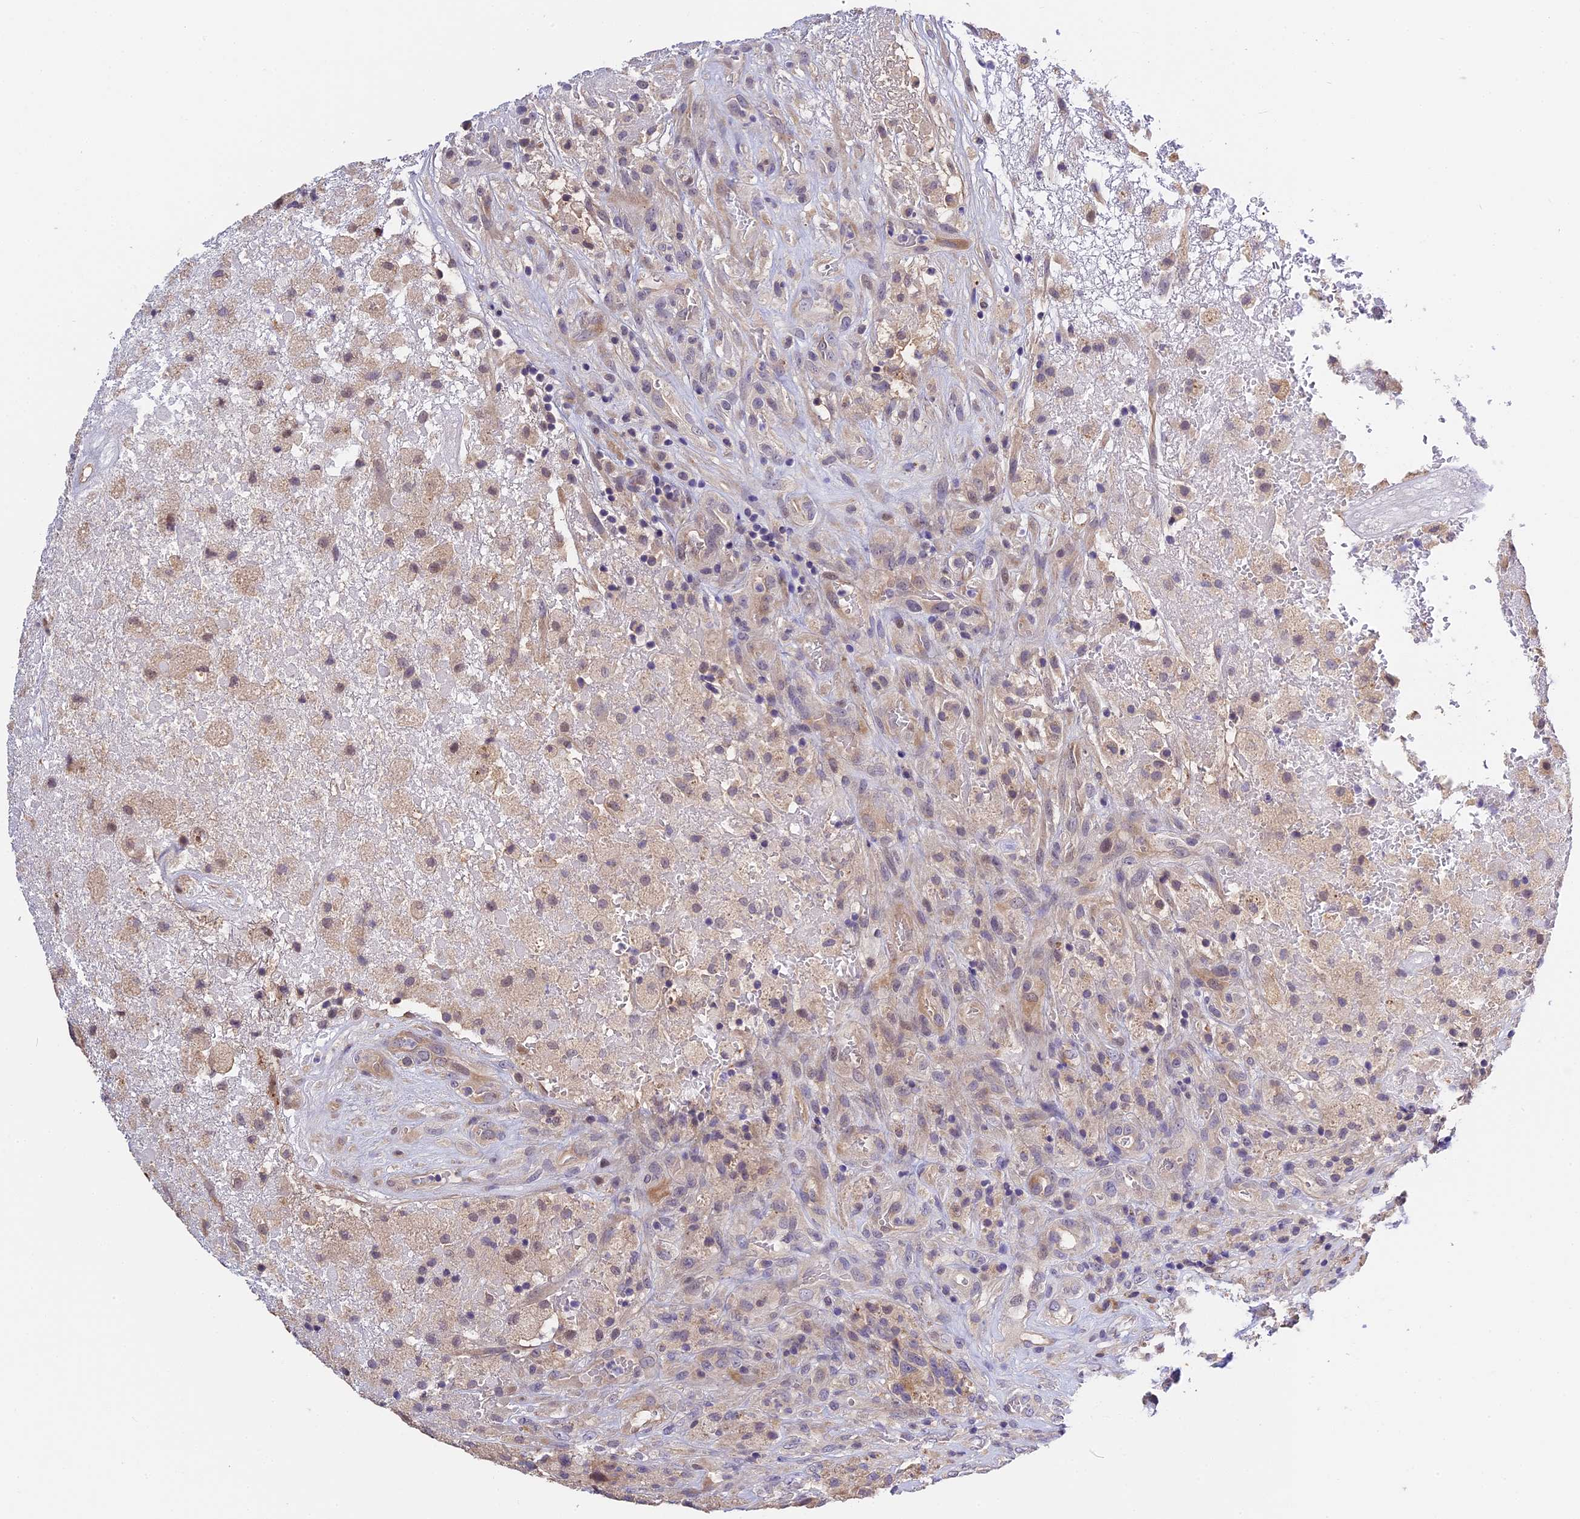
{"staining": {"intensity": "weak", "quantity": "<25%", "location": "cytoplasmic/membranous"}, "tissue": "glioma", "cell_type": "Tumor cells", "image_type": "cancer", "snomed": [{"axis": "morphology", "description": "Glioma, malignant, High grade"}, {"axis": "topography", "description": "Brain"}], "caption": "The immunohistochemistry (IHC) micrograph has no significant expression in tumor cells of malignant high-grade glioma tissue.", "gene": "BSCL2", "patient": {"sex": "male", "age": 69}}